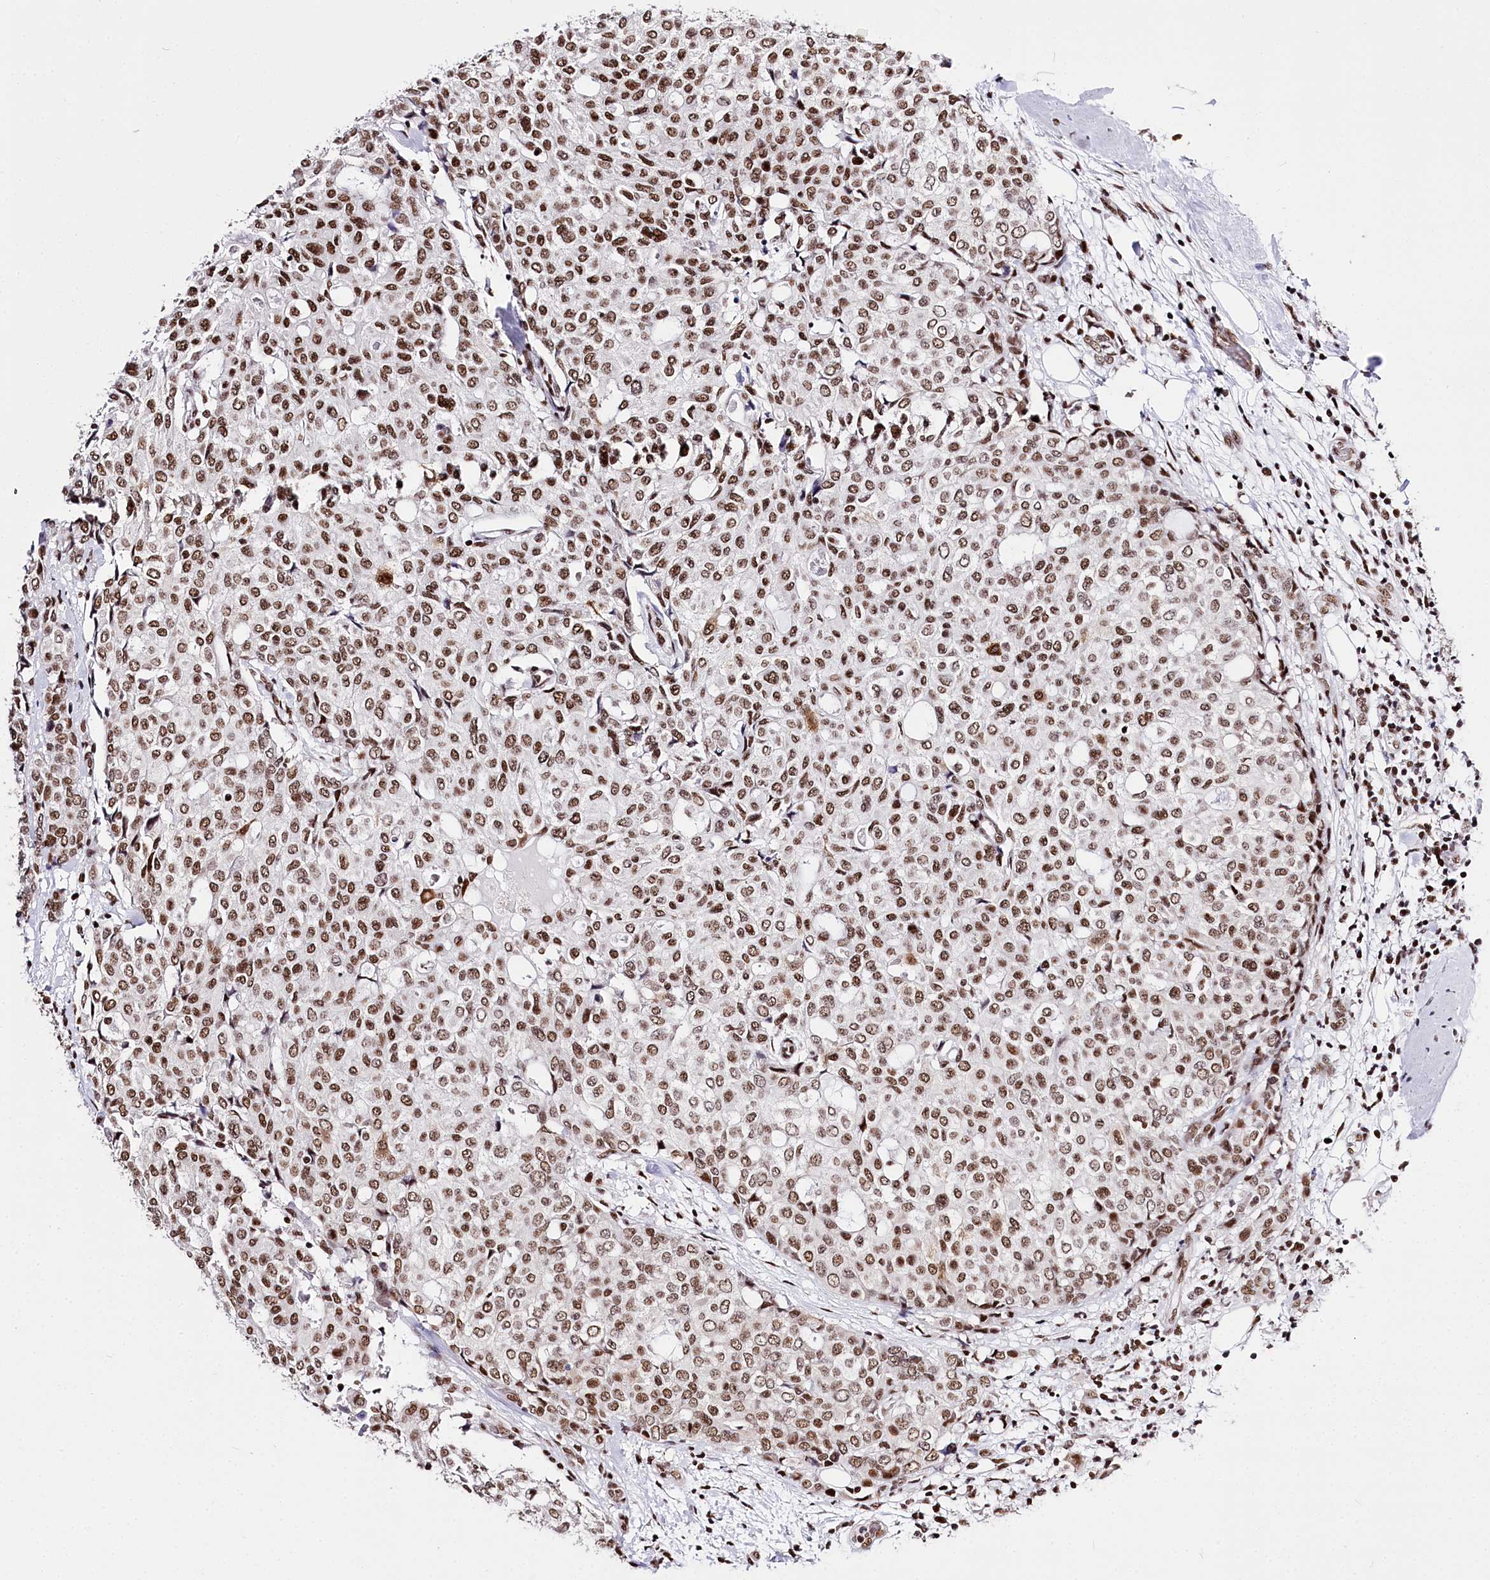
{"staining": {"intensity": "moderate", "quantity": ">75%", "location": "nuclear"}, "tissue": "breast cancer", "cell_type": "Tumor cells", "image_type": "cancer", "snomed": [{"axis": "morphology", "description": "Lobular carcinoma"}, {"axis": "topography", "description": "Breast"}], "caption": "Immunohistochemical staining of breast cancer demonstrates medium levels of moderate nuclear expression in approximately >75% of tumor cells.", "gene": "POU4F3", "patient": {"sex": "female", "age": 51}}